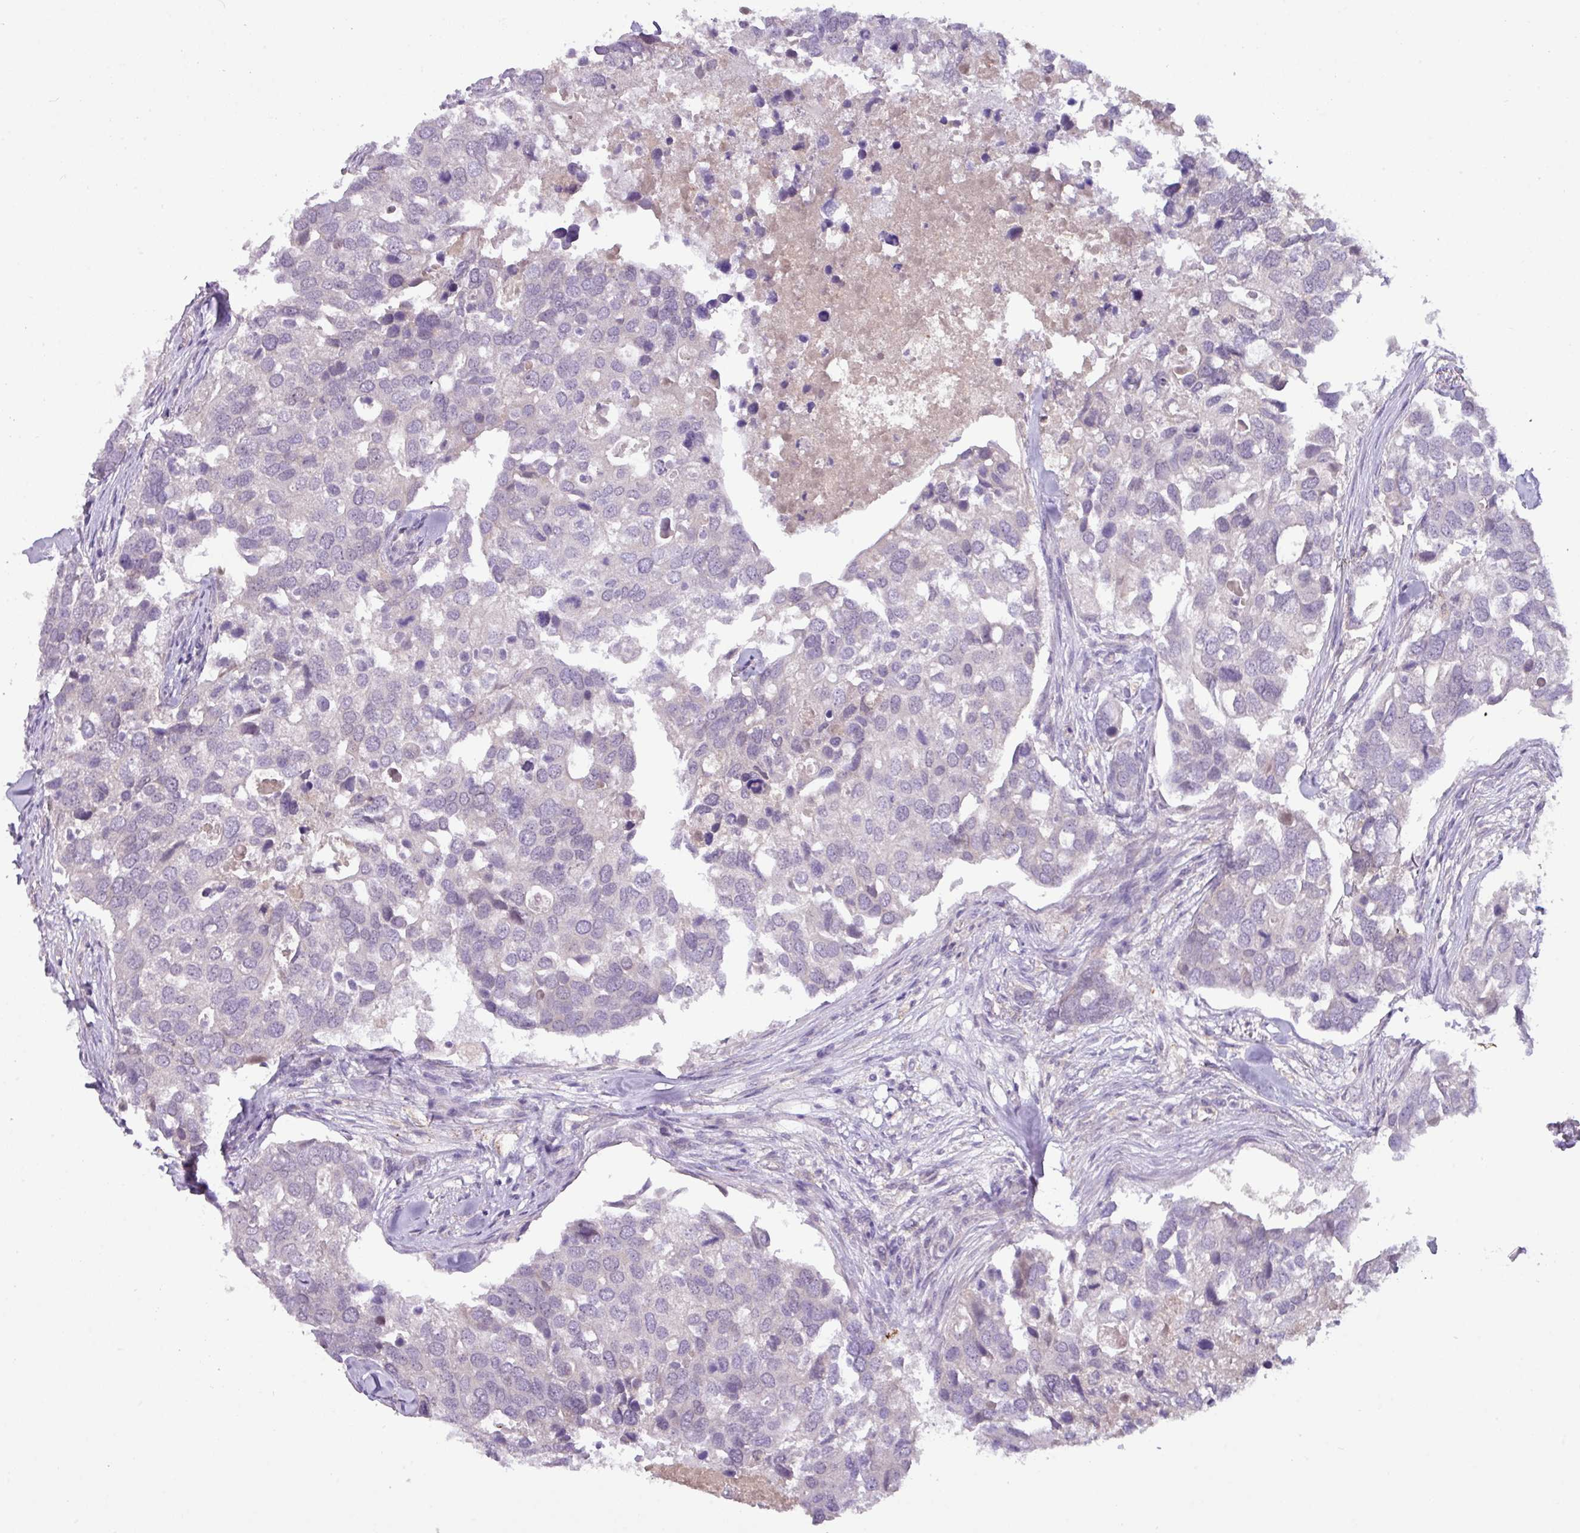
{"staining": {"intensity": "negative", "quantity": "none", "location": "none"}, "tissue": "breast cancer", "cell_type": "Tumor cells", "image_type": "cancer", "snomed": [{"axis": "morphology", "description": "Duct carcinoma"}, {"axis": "topography", "description": "Breast"}], "caption": "Tumor cells show no significant protein expression in breast infiltrating ductal carcinoma.", "gene": "ZNF524", "patient": {"sex": "female", "age": 83}}